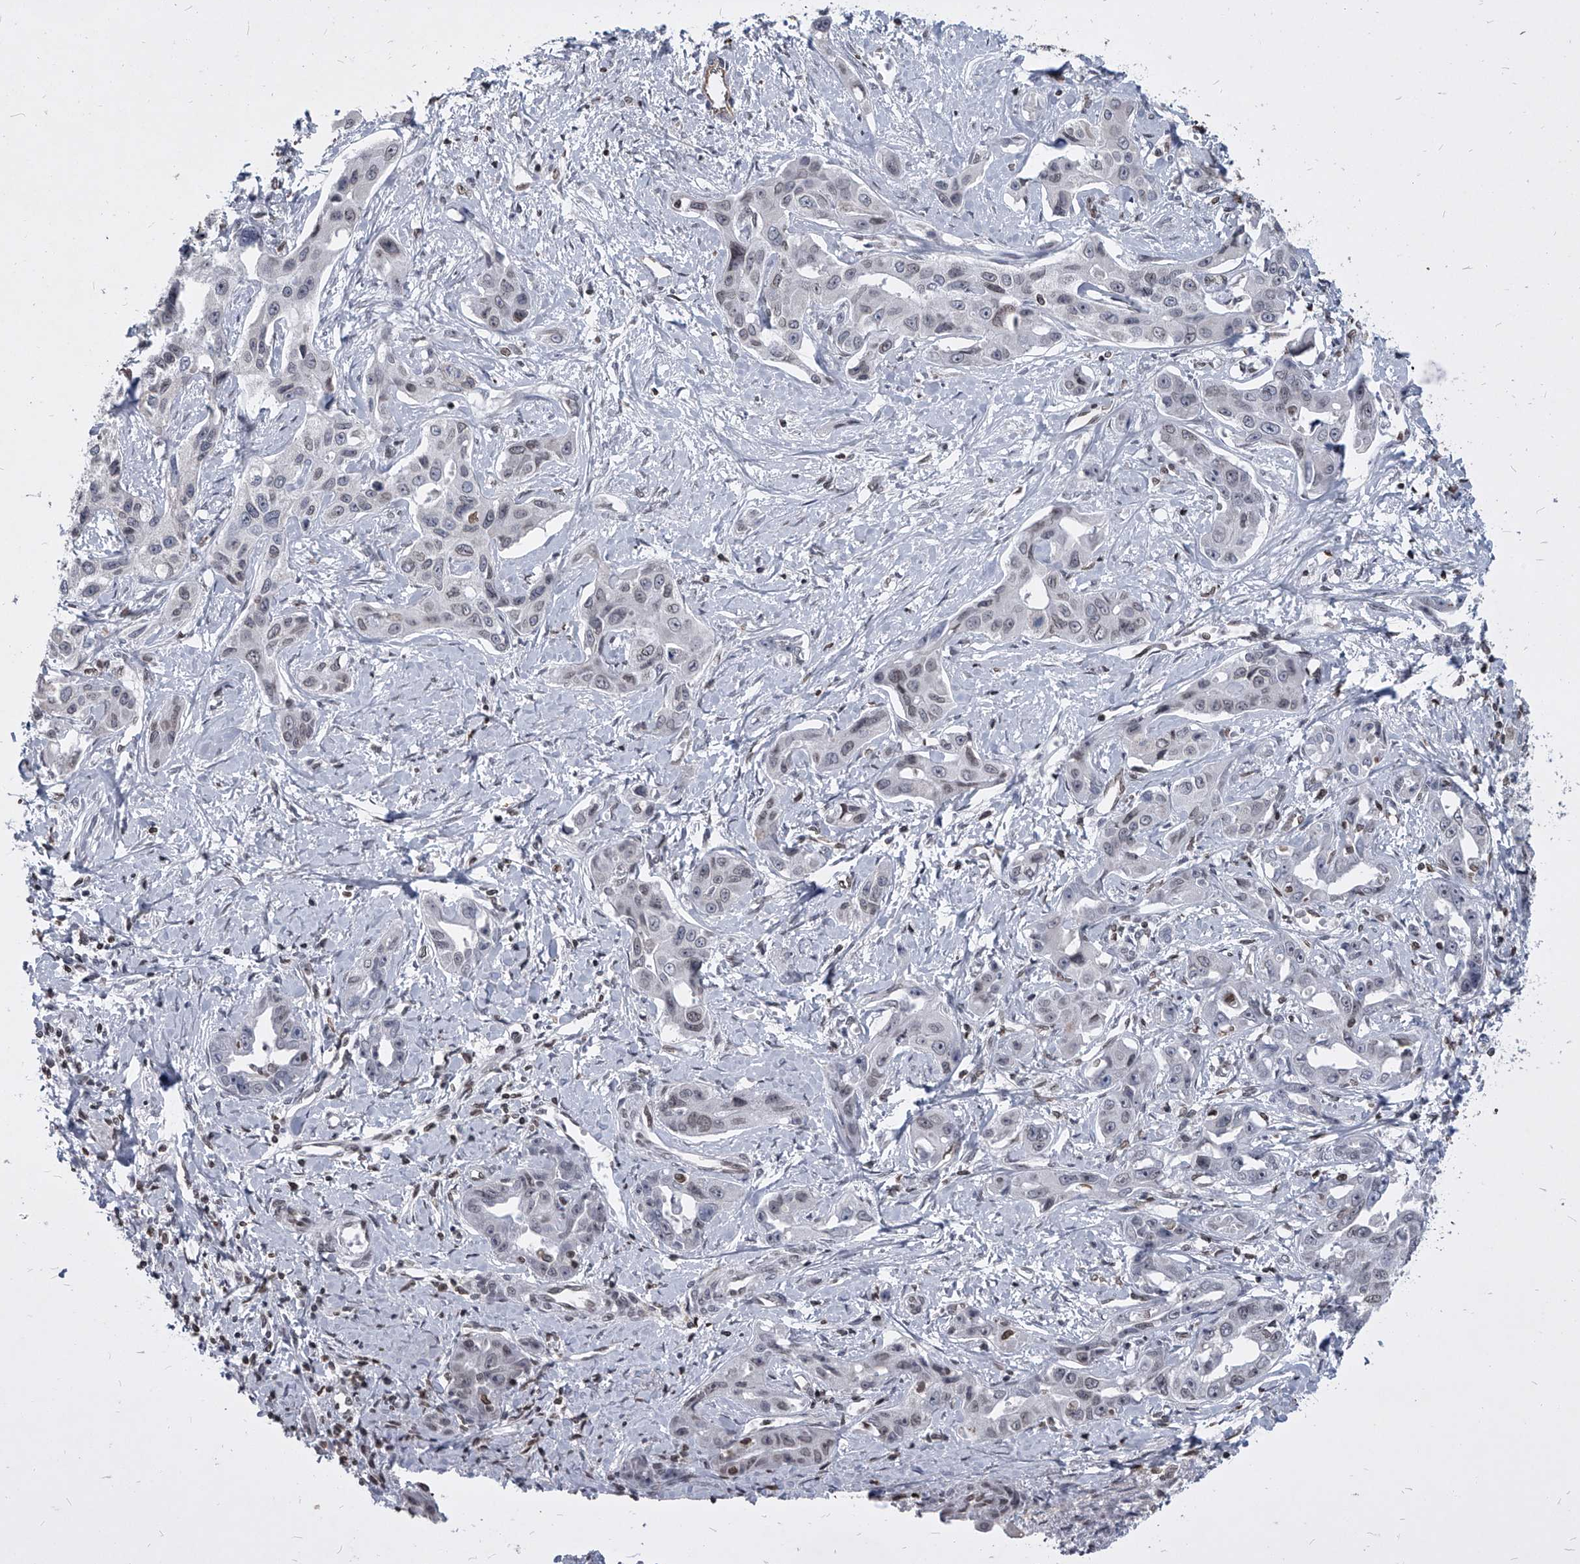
{"staining": {"intensity": "weak", "quantity": "<25%", "location": "nuclear"}, "tissue": "liver cancer", "cell_type": "Tumor cells", "image_type": "cancer", "snomed": [{"axis": "morphology", "description": "Cholangiocarcinoma"}, {"axis": "topography", "description": "Liver"}], "caption": "Tumor cells are negative for protein expression in human liver cancer.", "gene": "PPIL4", "patient": {"sex": "male", "age": 59}}